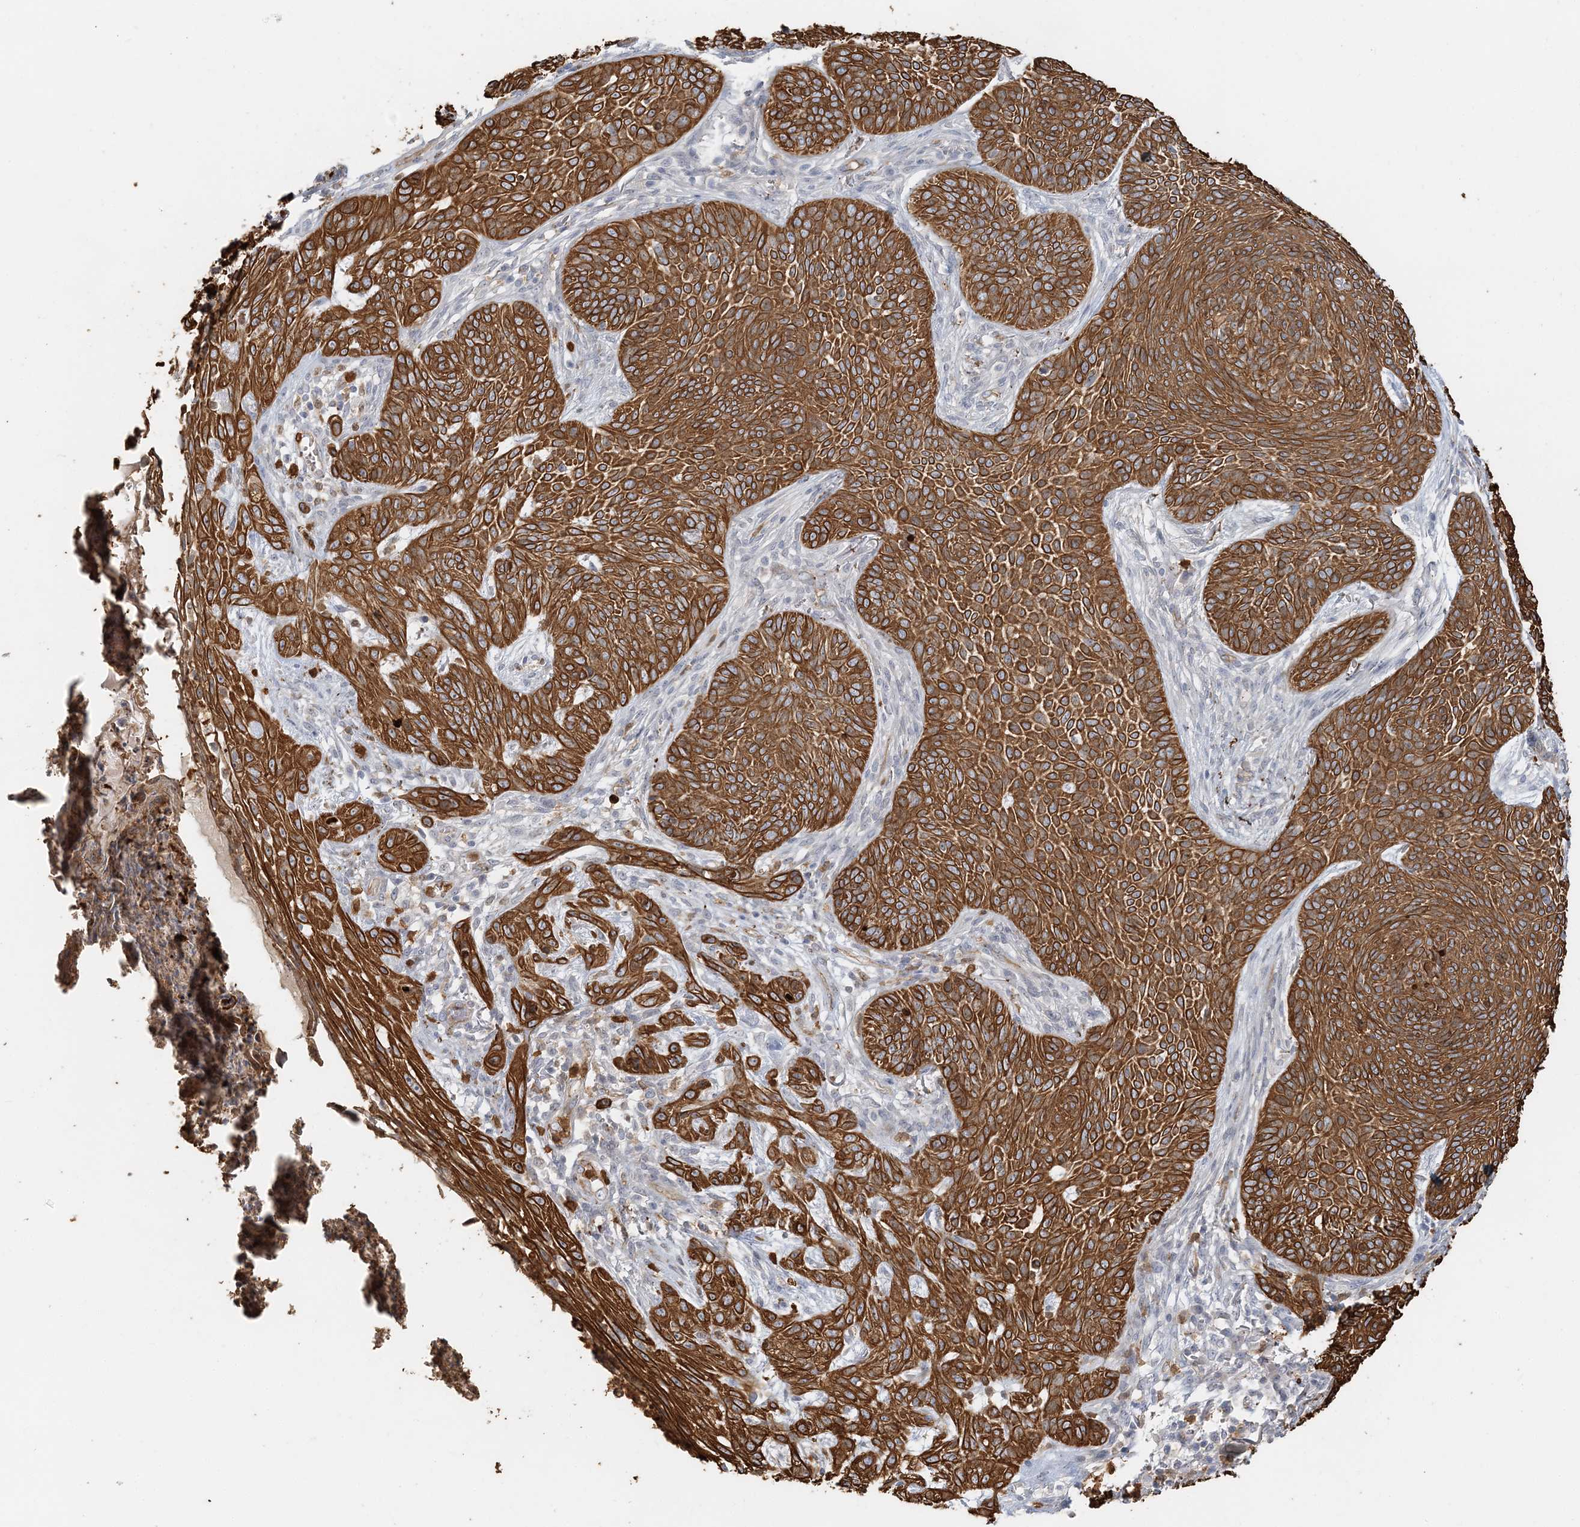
{"staining": {"intensity": "strong", "quantity": ">75%", "location": "cytoplasmic/membranous"}, "tissue": "skin cancer", "cell_type": "Tumor cells", "image_type": "cancer", "snomed": [{"axis": "morphology", "description": "Basal cell carcinoma"}, {"axis": "topography", "description": "Skin"}], "caption": "Tumor cells demonstrate high levels of strong cytoplasmic/membranous expression in approximately >75% of cells in skin basal cell carcinoma.", "gene": "DNAH1", "patient": {"sex": "male", "age": 85}}